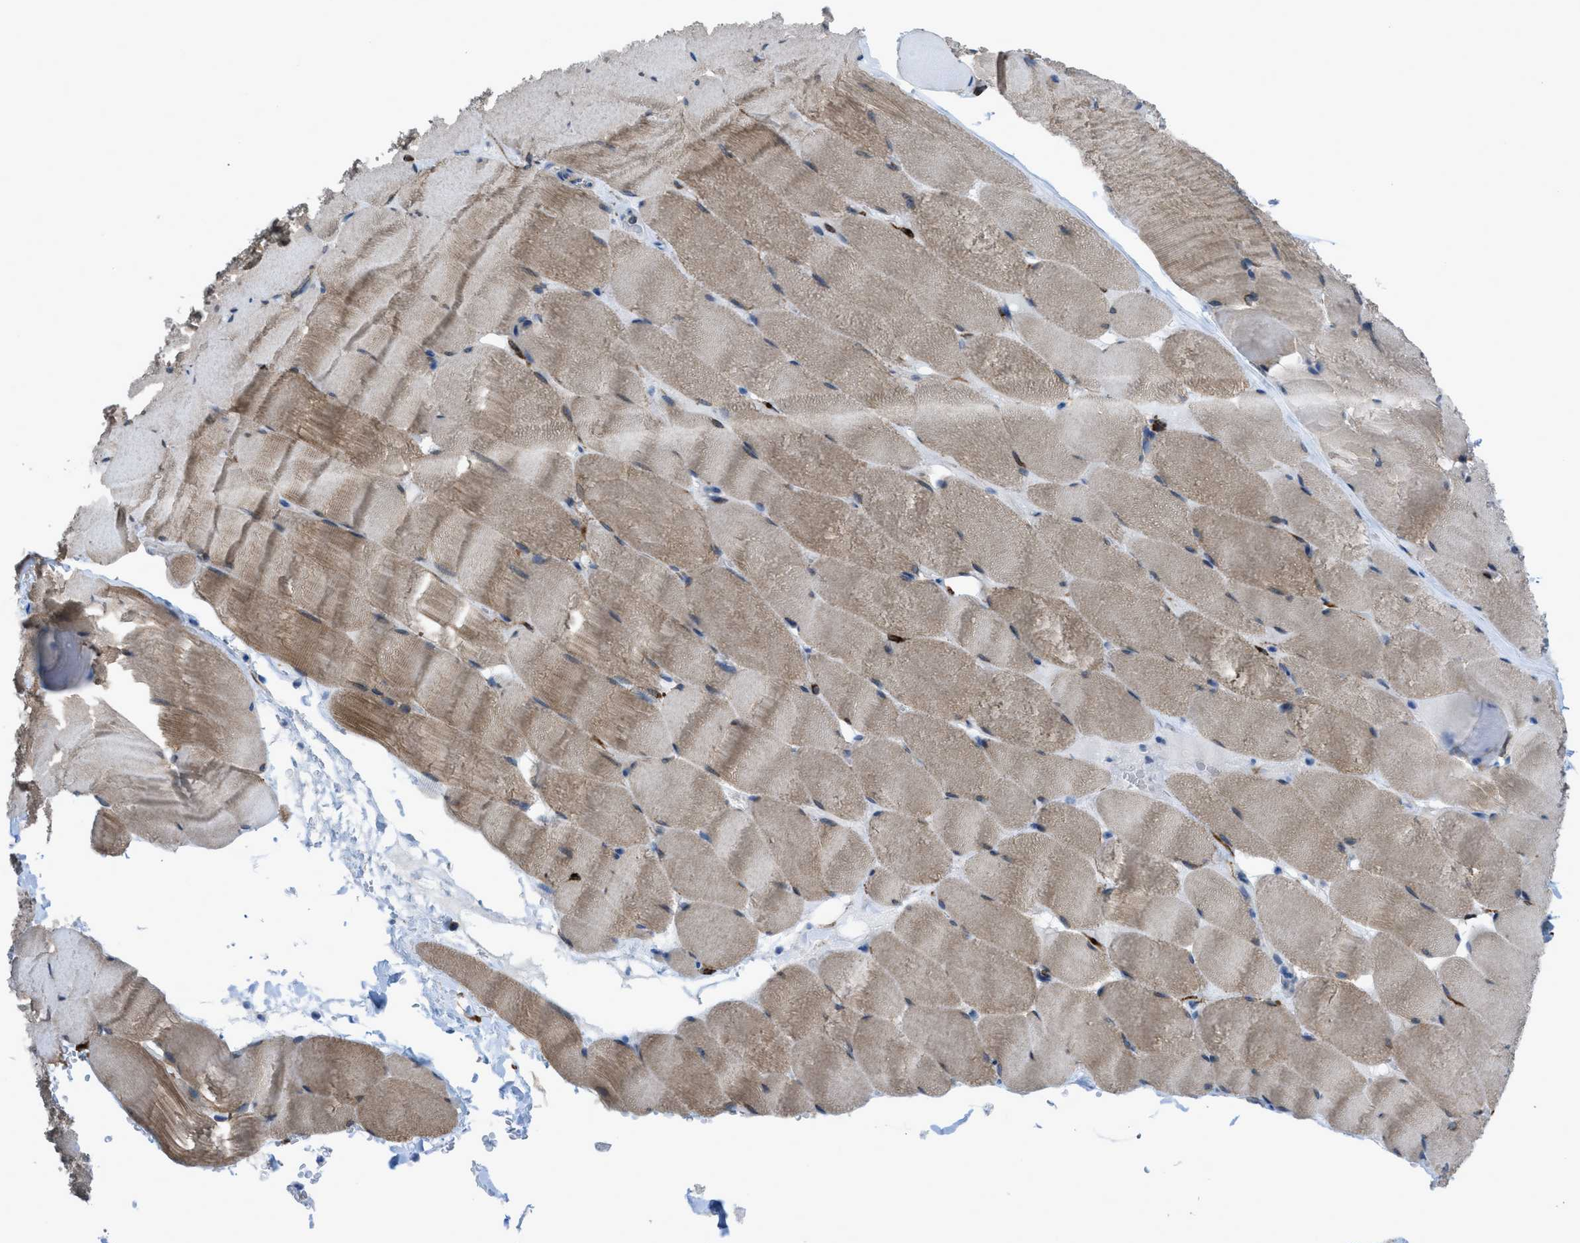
{"staining": {"intensity": "moderate", "quantity": "25%-75%", "location": "cytoplasmic/membranous"}, "tissue": "skeletal muscle", "cell_type": "Myocytes", "image_type": "normal", "snomed": [{"axis": "morphology", "description": "Normal tissue, NOS"}, {"axis": "topography", "description": "Skeletal muscle"}], "caption": "Immunohistochemistry of benign human skeletal muscle reveals medium levels of moderate cytoplasmic/membranous expression in approximately 25%-75% of myocytes.", "gene": "EGFR", "patient": {"sex": "male", "age": 62}}